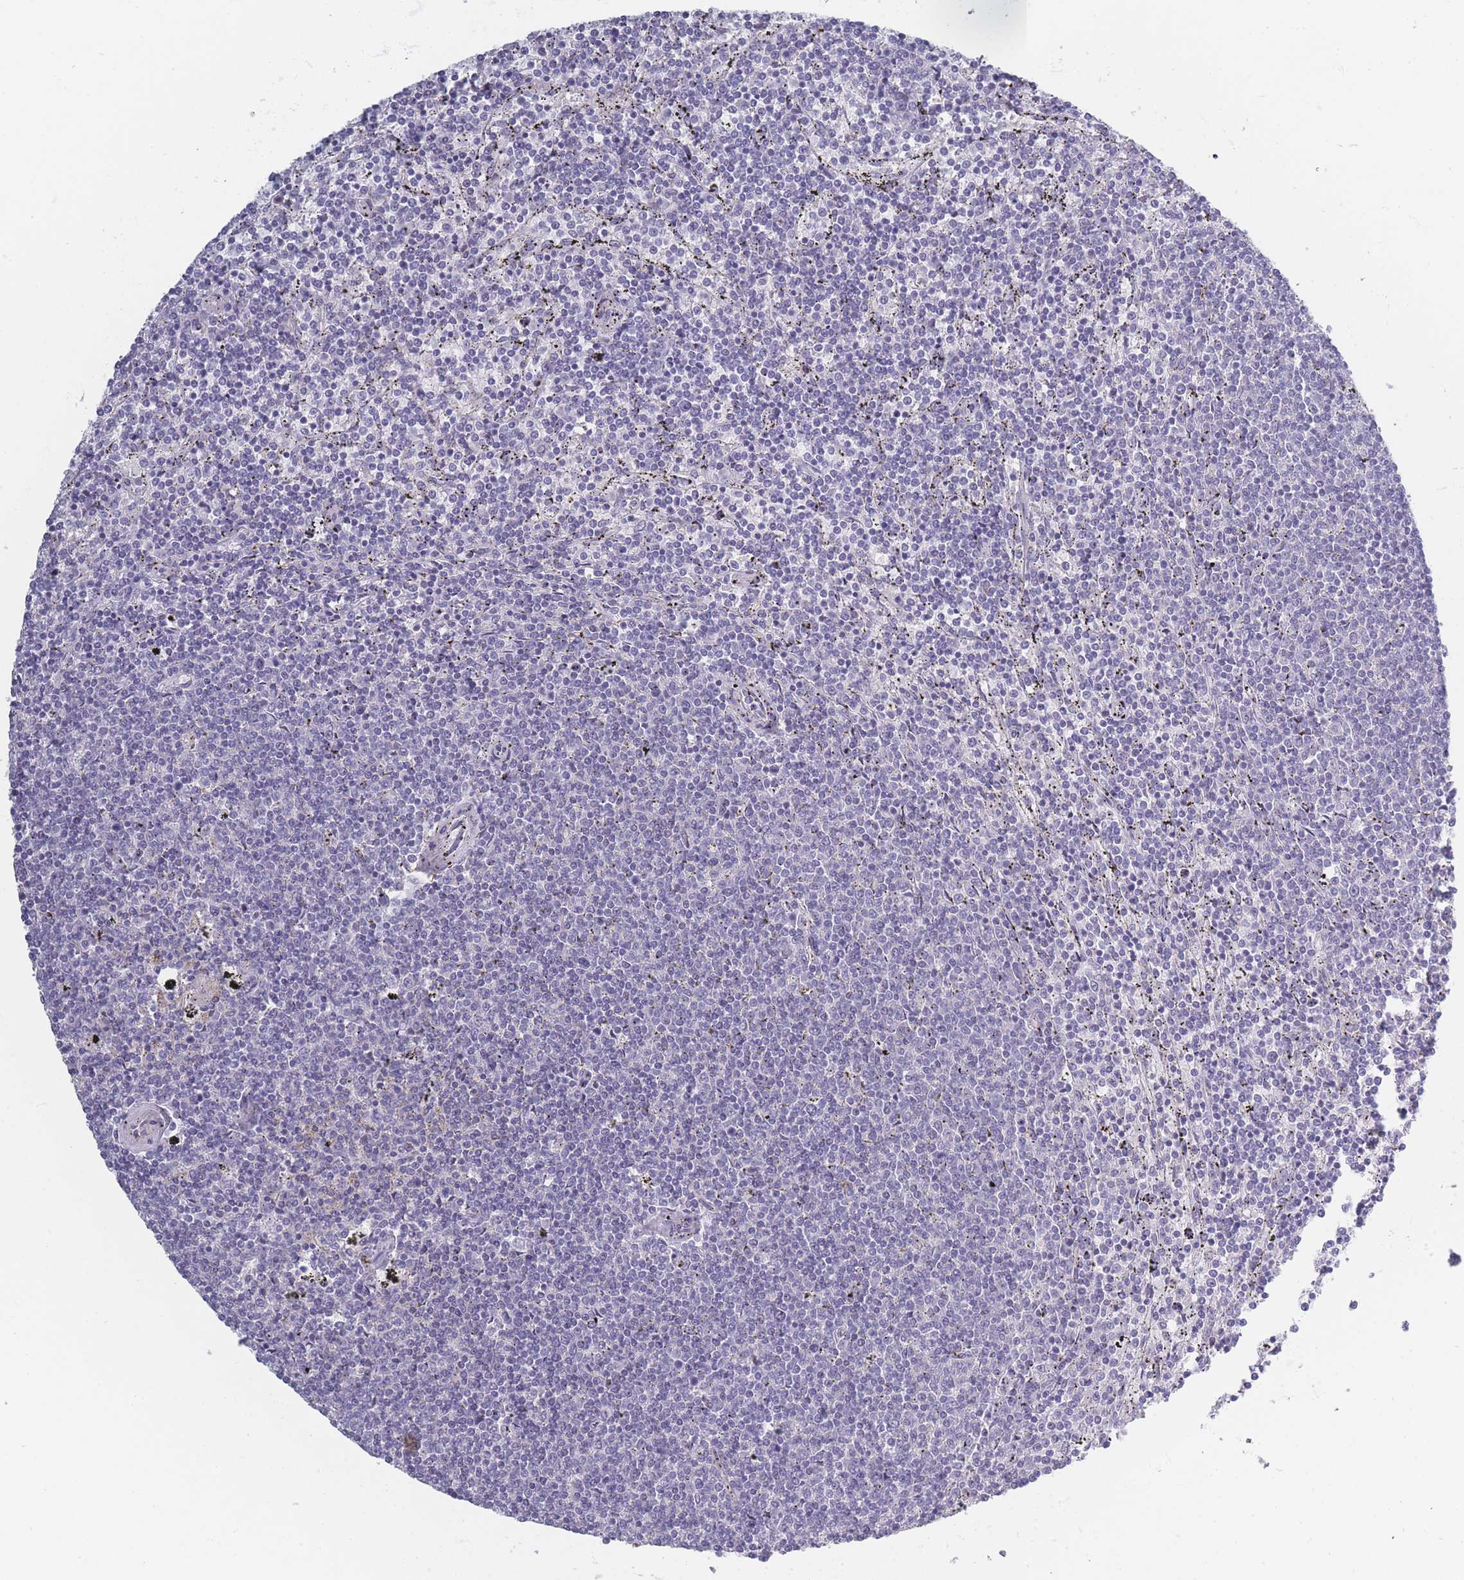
{"staining": {"intensity": "negative", "quantity": "none", "location": "none"}, "tissue": "lymphoma", "cell_type": "Tumor cells", "image_type": "cancer", "snomed": [{"axis": "morphology", "description": "Malignant lymphoma, non-Hodgkin's type, Low grade"}, {"axis": "topography", "description": "Spleen"}], "caption": "This image is of low-grade malignant lymphoma, non-Hodgkin's type stained with immunohistochemistry to label a protein in brown with the nuclei are counter-stained blue. There is no expression in tumor cells. (Brightfield microscopy of DAB (3,3'-diaminobenzidine) IHC at high magnification).", "gene": "ROS1", "patient": {"sex": "female", "age": 50}}